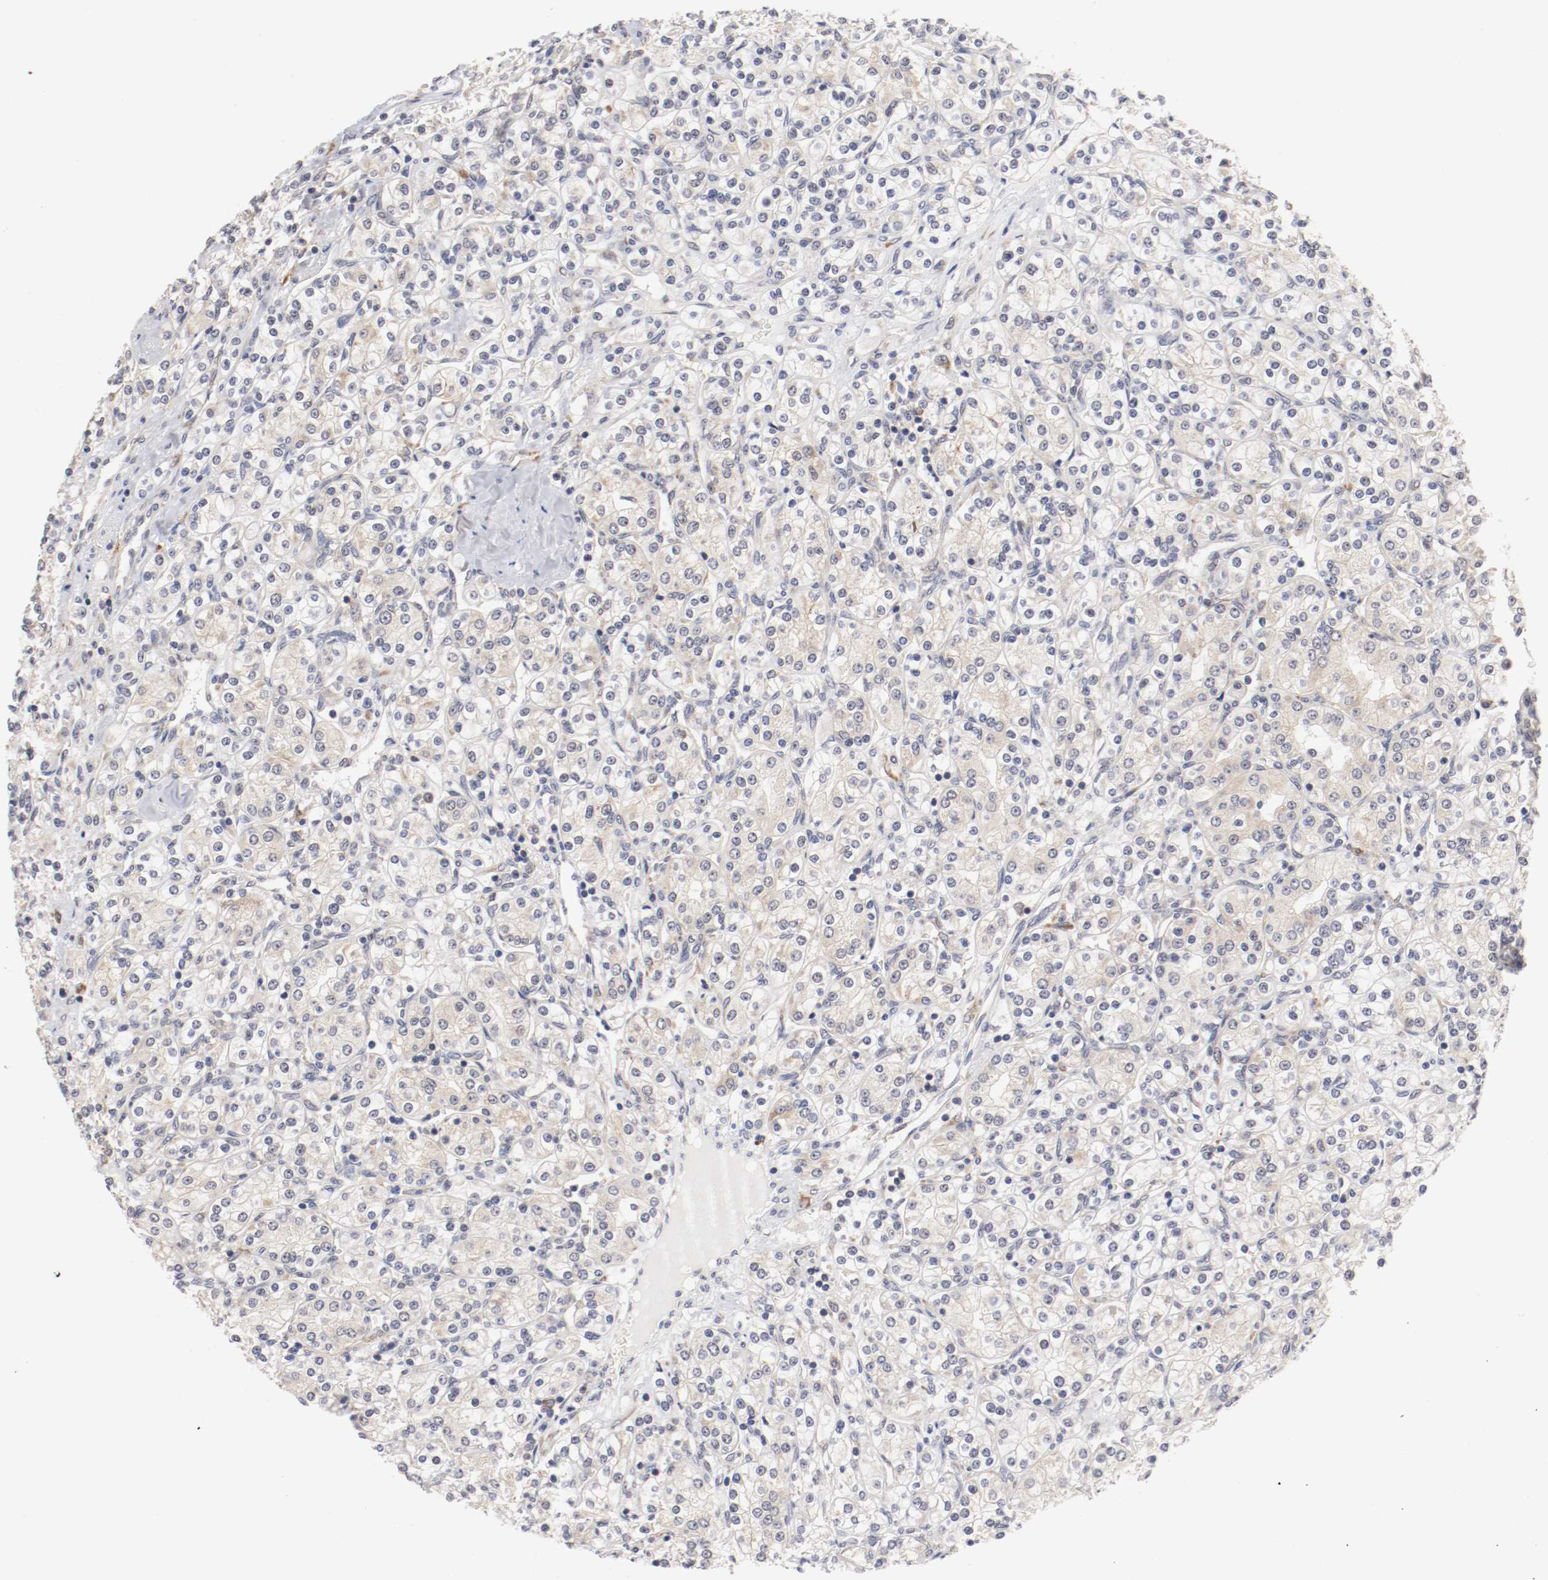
{"staining": {"intensity": "weak", "quantity": "<25%", "location": "cytoplasmic/membranous"}, "tissue": "renal cancer", "cell_type": "Tumor cells", "image_type": "cancer", "snomed": [{"axis": "morphology", "description": "Adenocarcinoma, NOS"}, {"axis": "topography", "description": "Kidney"}], "caption": "Tumor cells are negative for brown protein staining in adenocarcinoma (renal). Brightfield microscopy of immunohistochemistry (IHC) stained with DAB (3,3'-diaminobenzidine) (brown) and hematoxylin (blue), captured at high magnification.", "gene": "FKBP3", "patient": {"sex": "male", "age": 77}}